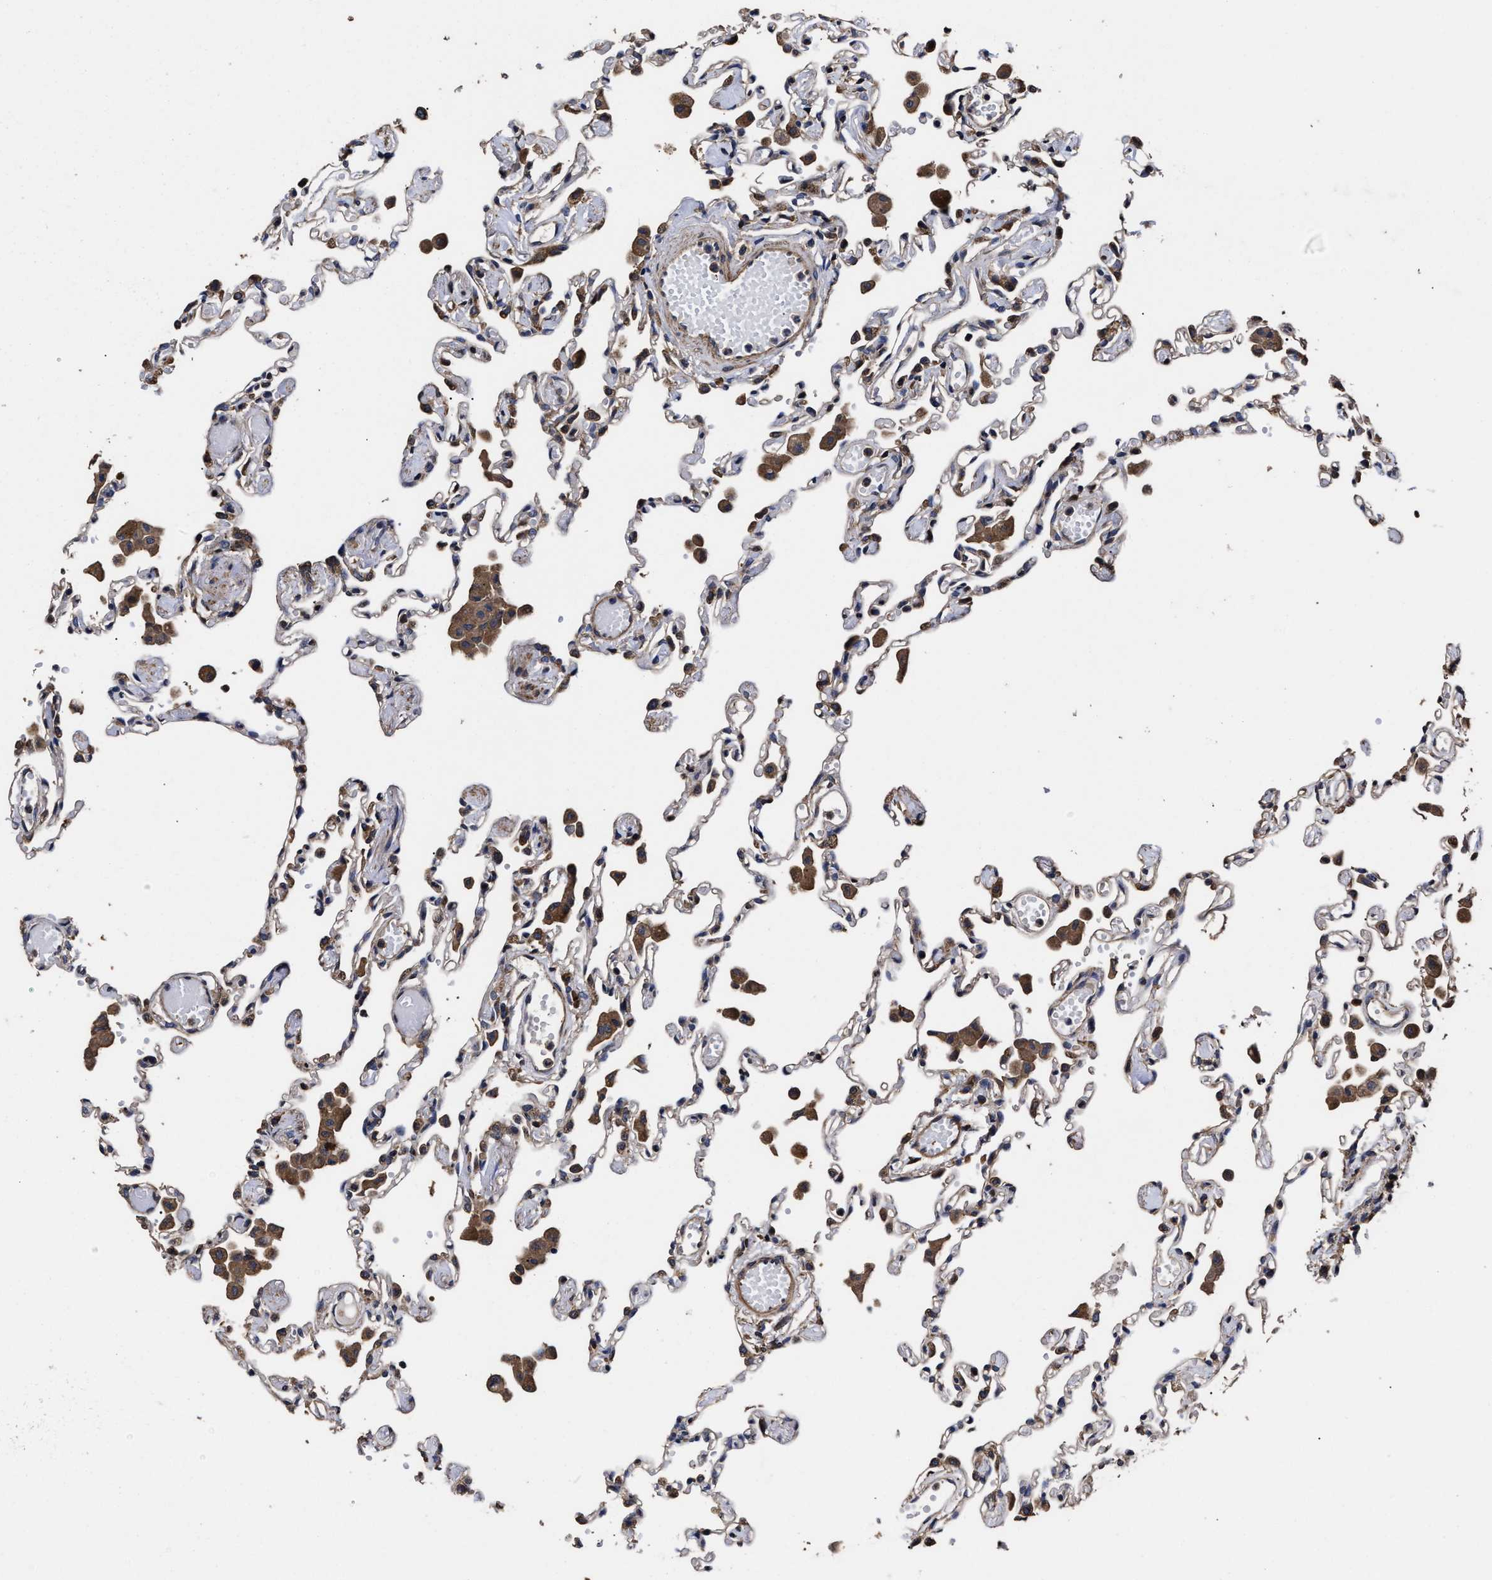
{"staining": {"intensity": "negative", "quantity": "none", "location": "none"}, "tissue": "lung", "cell_type": "Alveolar cells", "image_type": "normal", "snomed": [{"axis": "morphology", "description": "Normal tissue, NOS"}, {"axis": "topography", "description": "Bronchus"}, {"axis": "topography", "description": "Lung"}], "caption": "This is a histopathology image of IHC staining of benign lung, which shows no expression in alveolar cells. Nuclei are stained in blue.", "gene": "AVEN", "patient": {"sex": "female", "age": 49}}